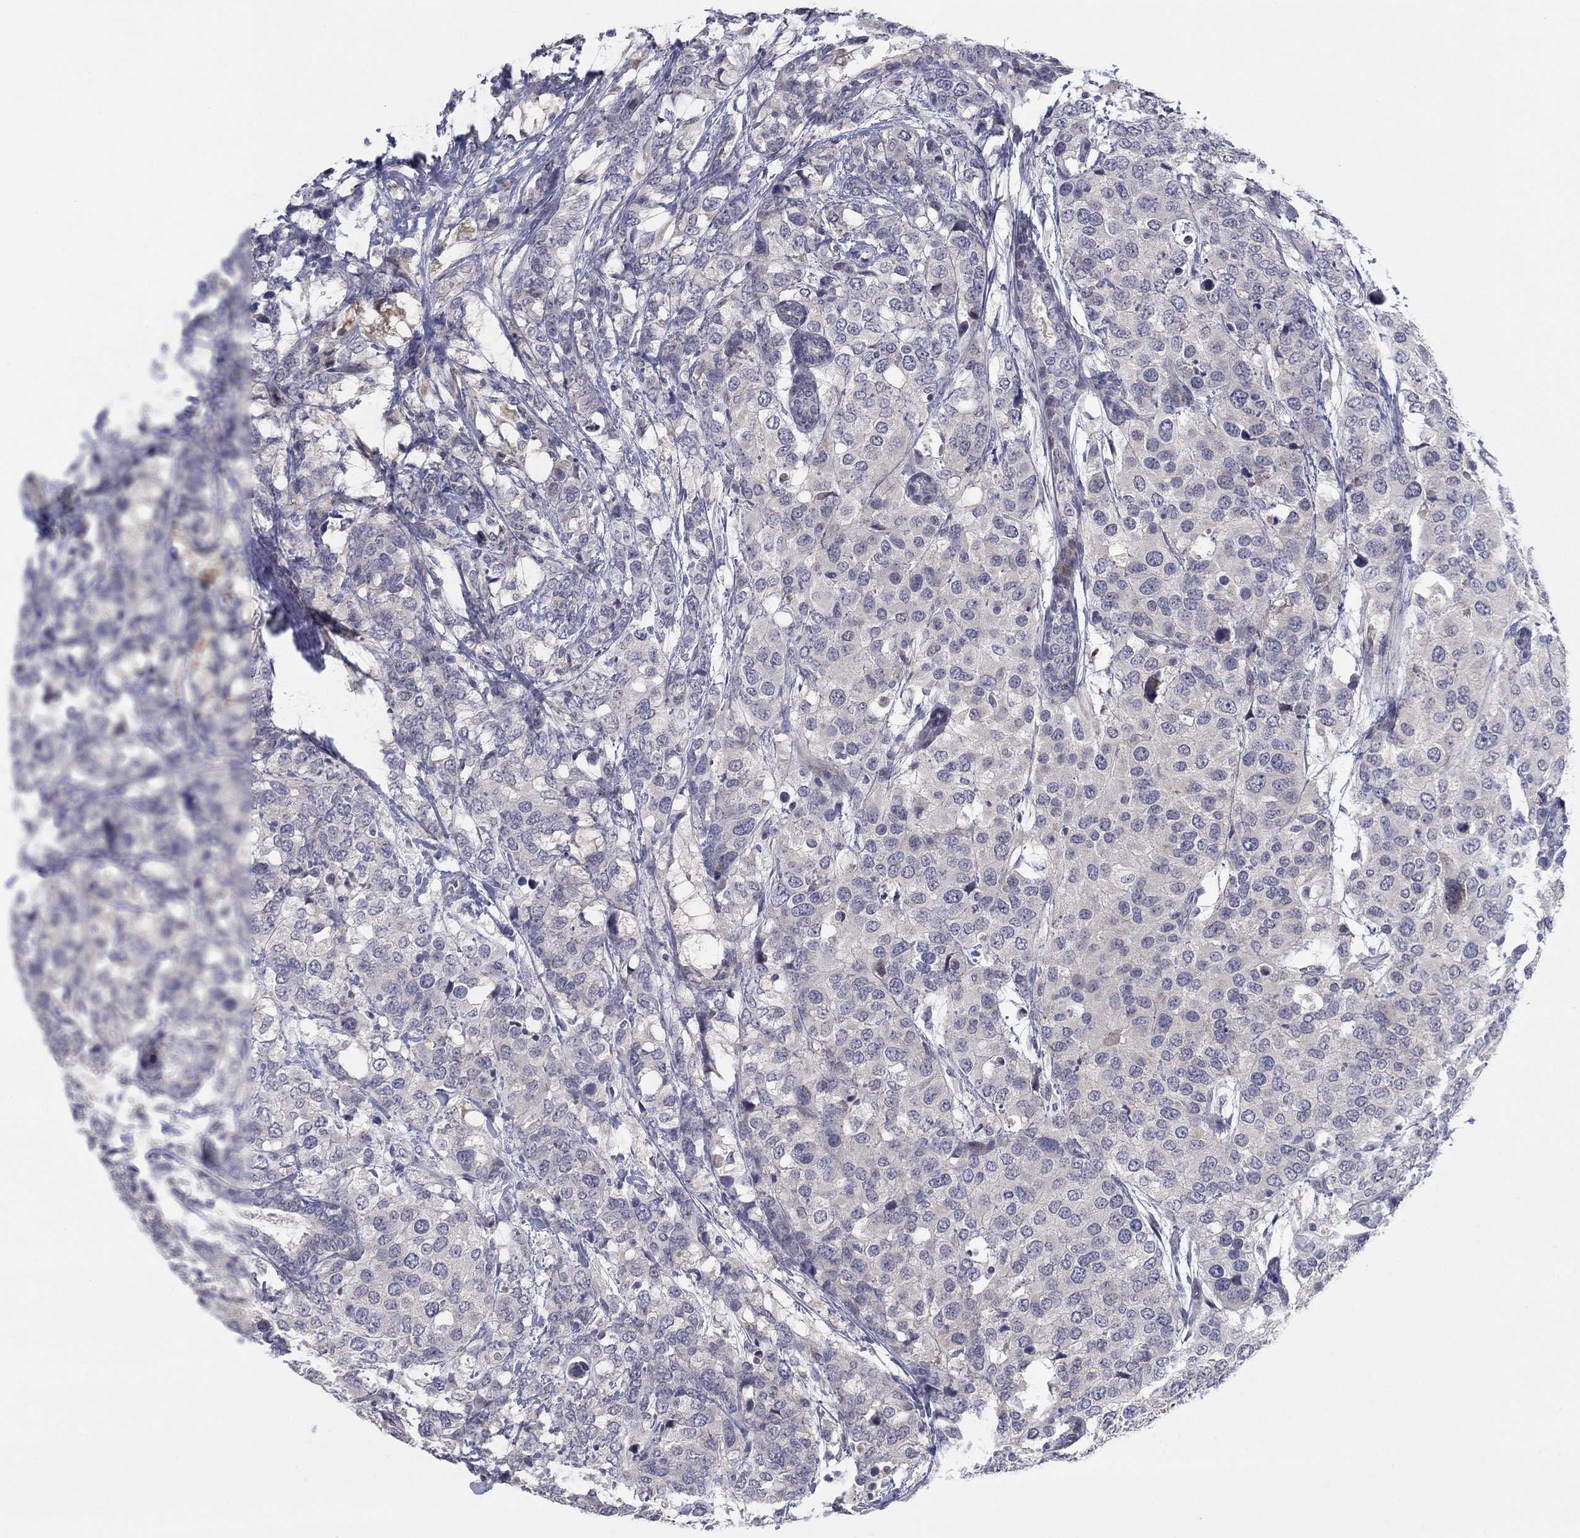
{"staining": {"intensity": "negative", "quantity": "none", "location": "none"}, "tissue": "breast cancer", "cell_type": "Tumor cells", "image_type": "cancer", "snomed": [{"axis": "morphology", "description": "Lobular carcinoma"}, {"axis": "topography", "description": "Breast"}], "caption": "Image shows no significant protein expression in tumor cells of breast cancer. (Stains: DAB (3,3'-diaminobenzidine) immunohistochemistry (IHC) with hematoxylin counter stain, Microscopy: brightfield microscopy at high magnification).", "gene": "AMN1", "patient": {"sex": "female", "age": 59}}